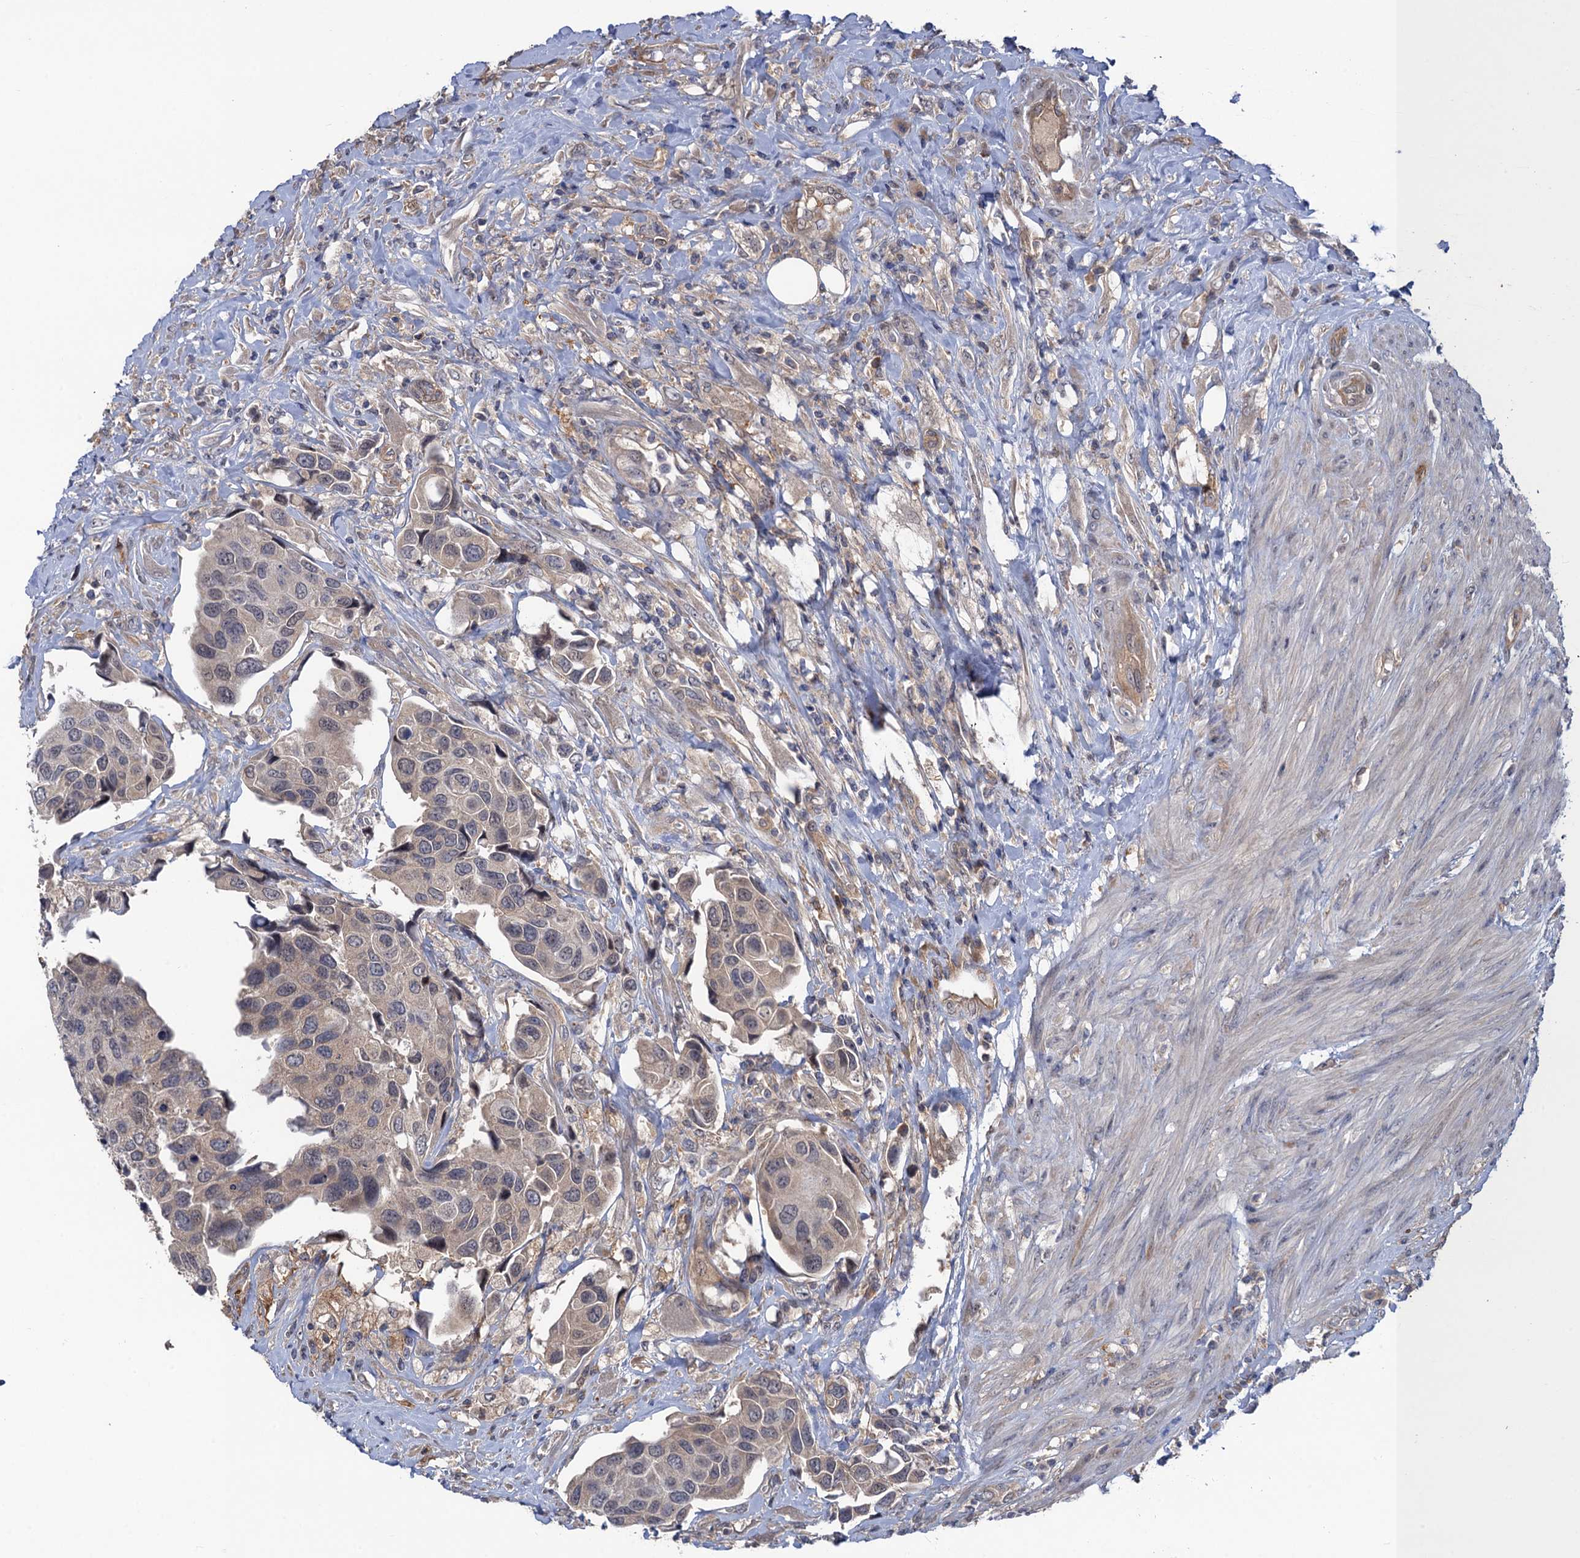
{"staining": {"intensity": "negative", "quantity": "none", "location": "none"}, "tissue": "urothelial cancer", "cell_type": "Tumor cells", "image_type": "cancer", "snomed": [{"axis": "morphology", "description": "Urothelial carcinoma, High grade"}, {"axis": "topography", "description": "Urinary bladder"}], "caption": "An image of urothelial cancer stained for a protein demonstrates no brown staining in tumor cells.", "gene": "NEK8", "patient": {"sex": "male", "age": 74}}